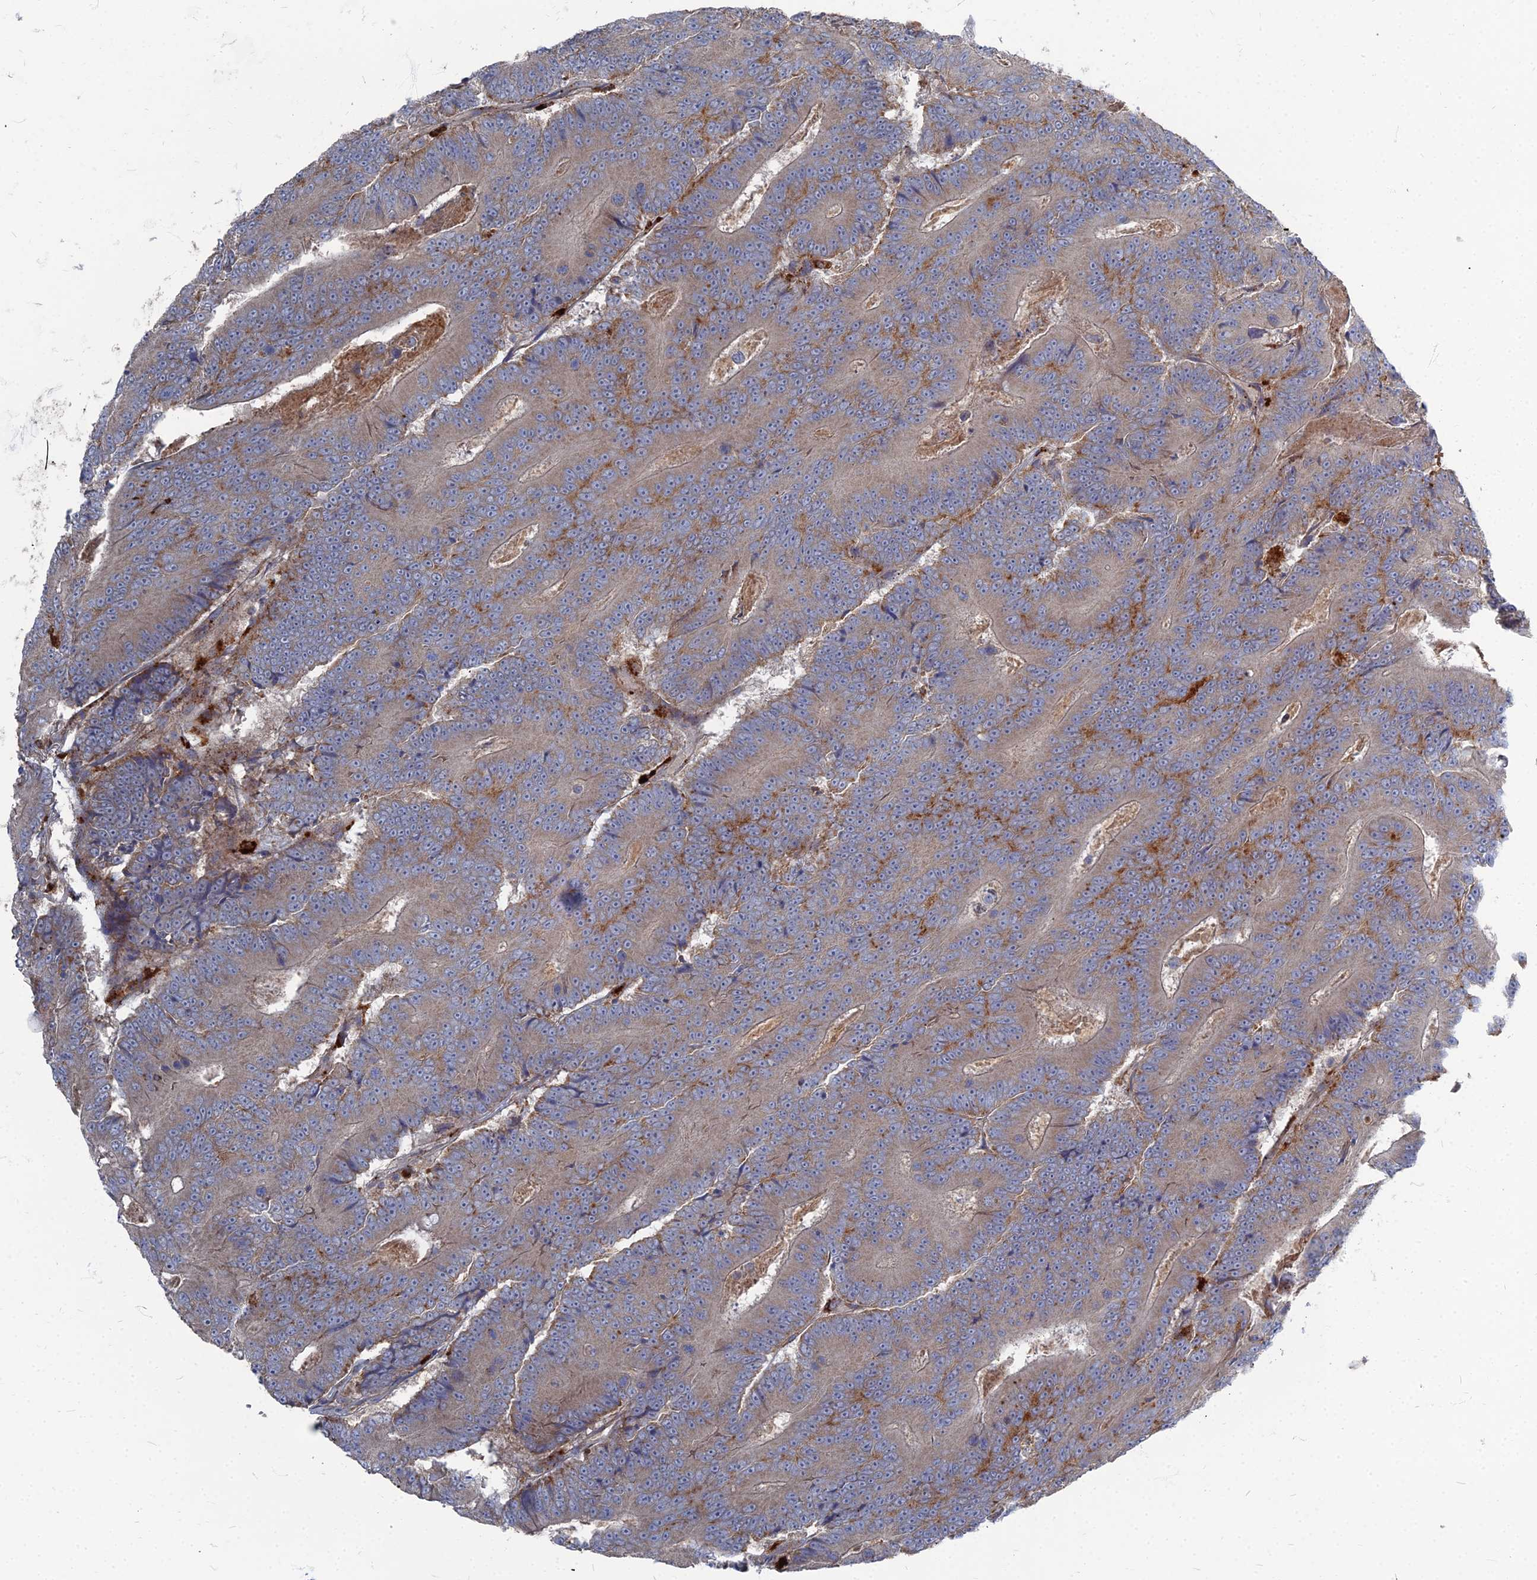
{"staining": {"intensity": "negative", "quantity": "none", "location": "none"}, "tissue": "colorectal cancer", "cell_type": "Tumor cells", "image_type": "cancer", "snomed": [{"axis": "morphology", "description": "Adenocarcinoma, NOS"}, {"axis": "topography", "description": "Colon"}], "caption": "Human colorectal cancer stained for a protein using IHC demonstrates no expression in tumor cells.", "gene": "PPCDC", "patient": {"sex": "male", "age": 83}}